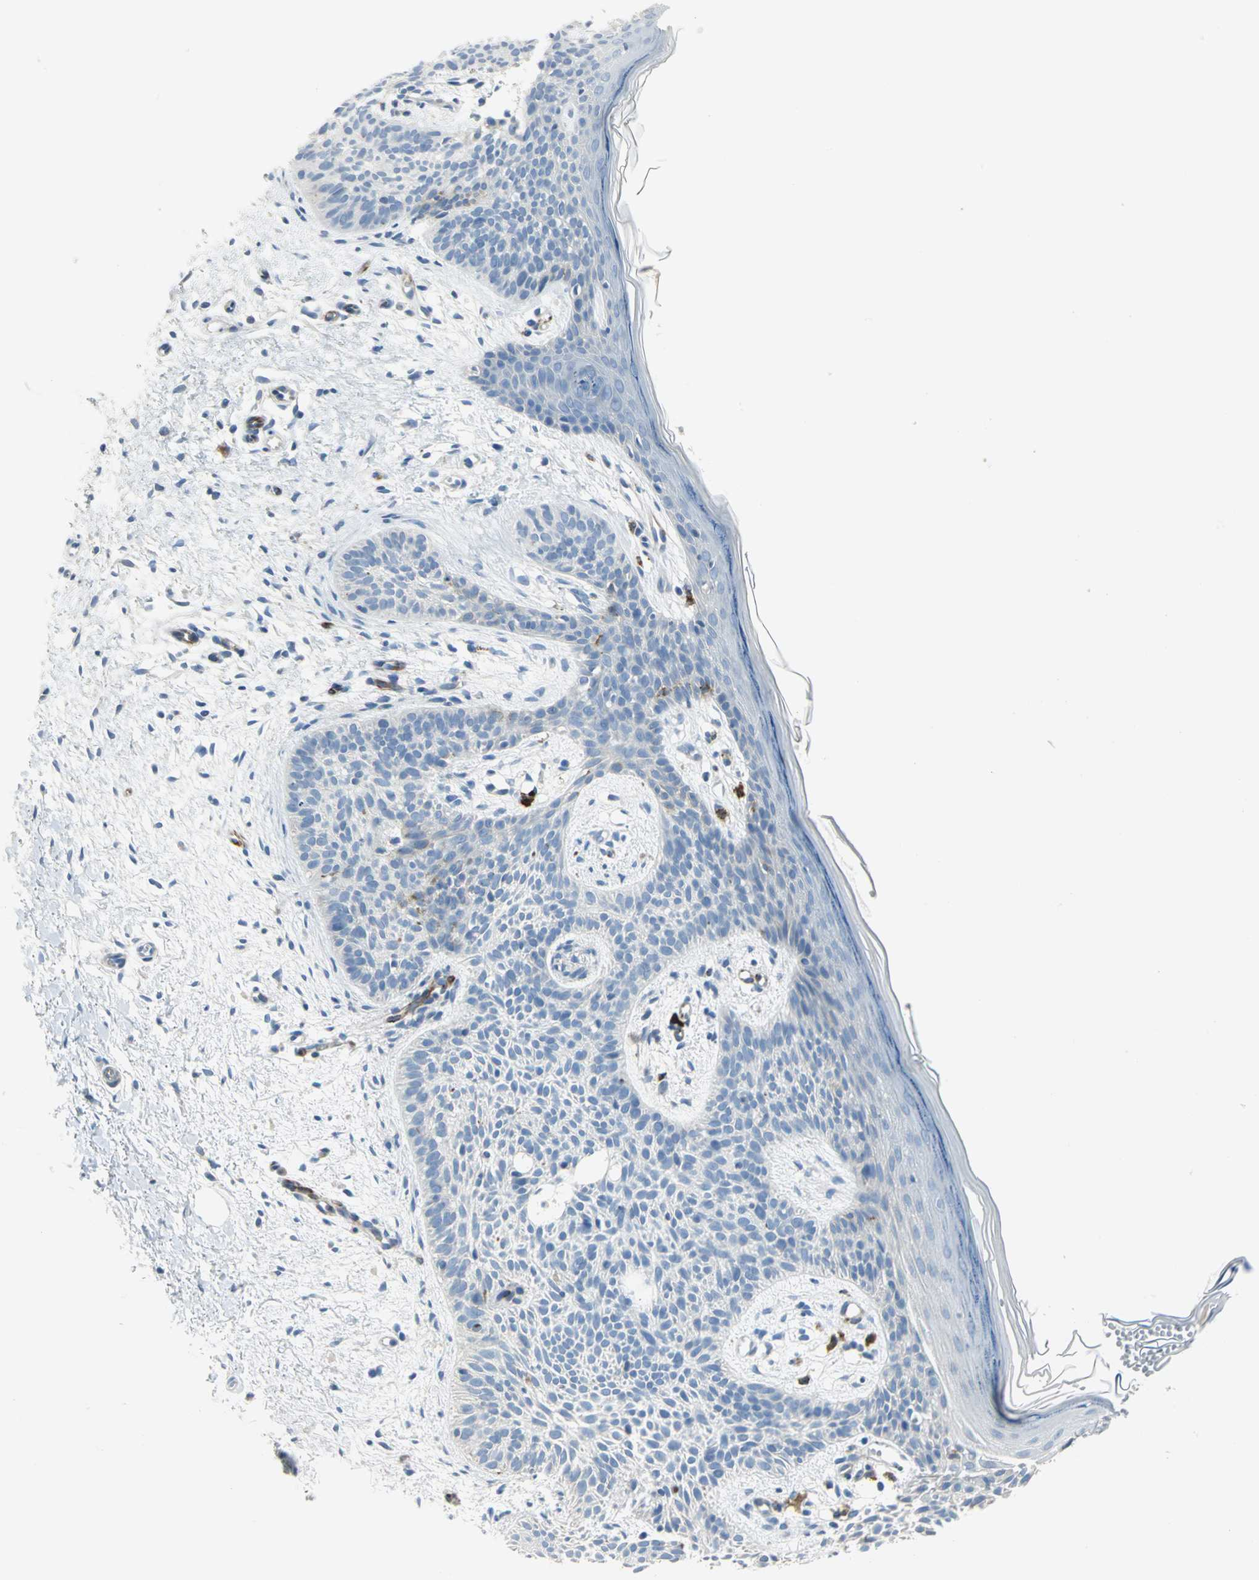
{"staining": {"intensity": "negative", "quantity": "none", "location": "none"}, "tissue": "skin cancer", "cell_type": "Tumor cells", "image_type": "cancer", "snomed": [{"axis": "morphology", "description": "Normal tissue, NOS"}, {"axis": "morphology", "description": "Basal cell carcinoma"}, {"axis": "topography", "description": "Skin"}], "caption": "Micrograph shows no significant protein staining in tumor cells of skin cancer. (Brightfield microscopy of DAB immunohistochemistry (IHC) at high magnification).", "gene": "ALOX15", "patient": {"sex": "female", "age": 69}}